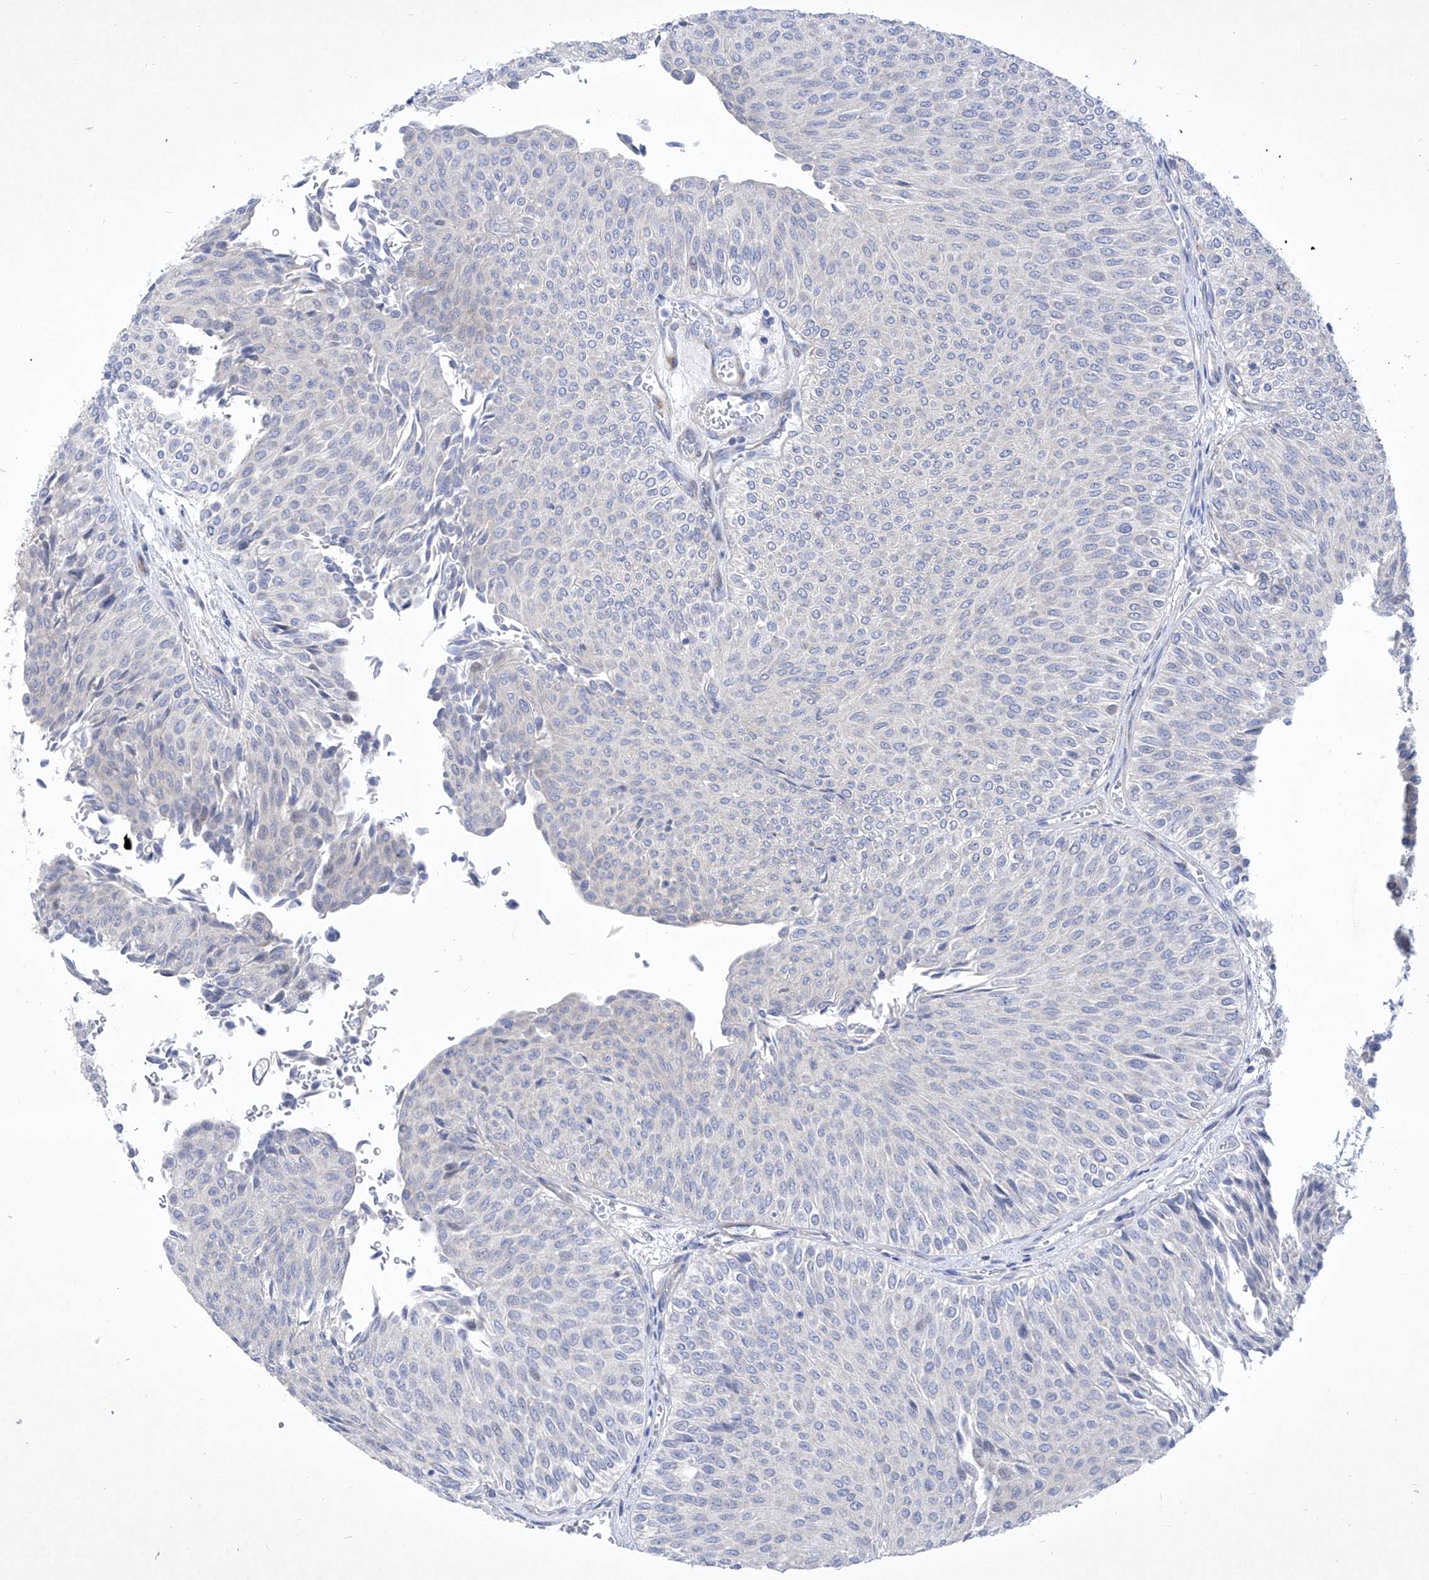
{"staining": {"intensity": "negative", "quantity": "none", "location": "none"}, "tissue": "urothelial cancer", "cell_type": "Tumor cells", "image_type": "cancer", "snomed": [{"axis": "morphology", "description": "Urothelial carcinoma, Low grade"}, {"axis": "topography", "description": "Urinary bladder"}], "caption": "Urothelial cancer was stained to show a protein in brown. There is no significant staining in tumor cells.", "gene": "C1orf87", "patient": {"sex": "male", "age": 78}}